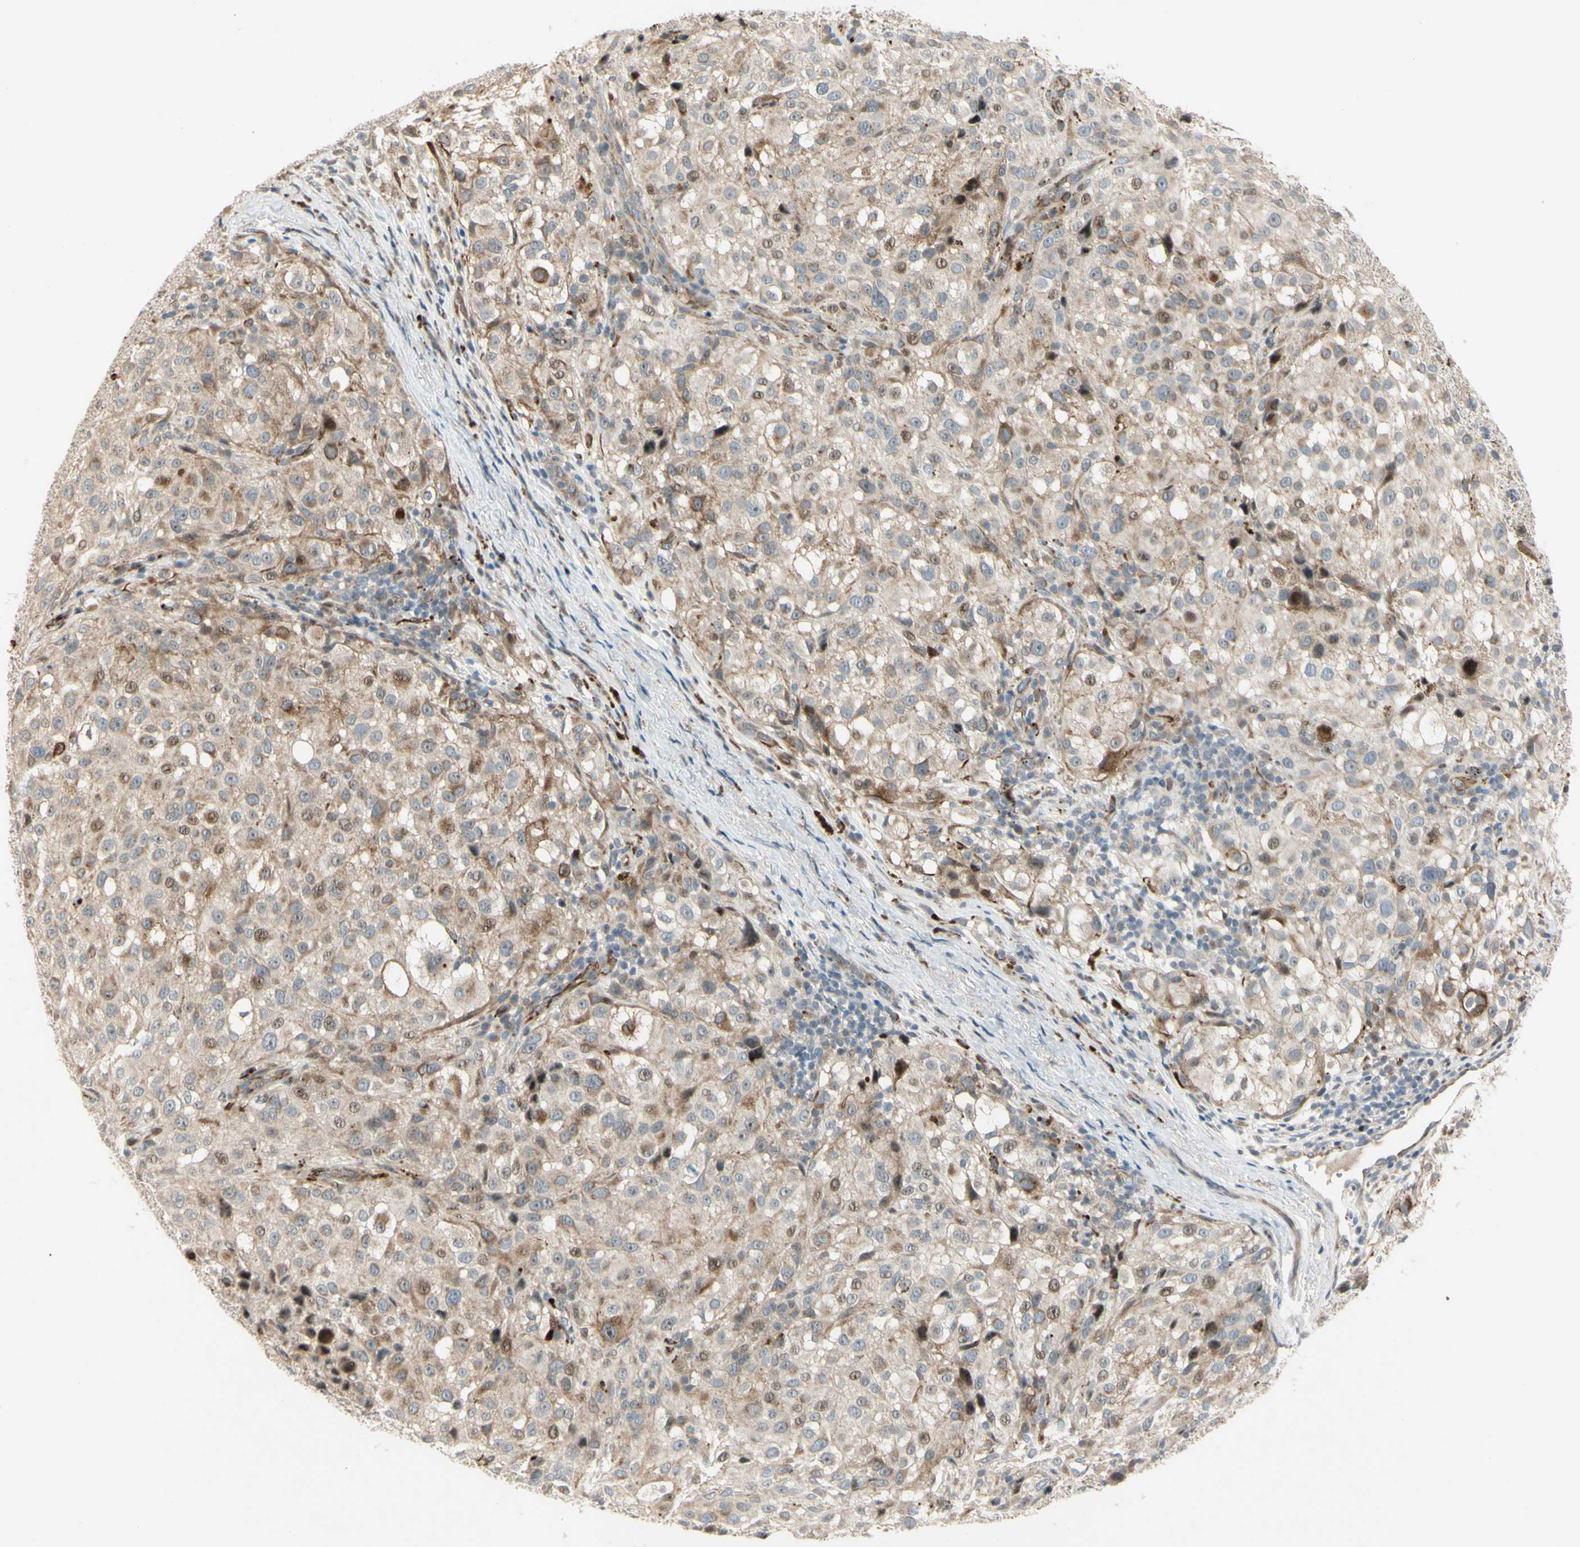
{"staining": {"intensity": "weak", "quantity": ">75%", "location": "cytoplasmic/membranous"}, "tissue": "melanoma", "cell_type": "Tumor cells", "image_type": "cancer", "snomed": [{"axis": "morphology", "description": "Necrosis, NOS"}, {"axis": "morphology", "description": "Malignant melanoma, NOS"}, {"axis": "topography", "description": "Skin"}], "caption": "An IHC image of tumor tissue is shown. Protein staining in brown highlights weak cytoplasmic/membranous positivity in melanoma within tumor cells. The staining was performed using DAB (3,3'-diaminobenzidine) to visualize the protein expression in brown, while the nuclei were stained in blue with hematoxylin (Magnification: 20x).", "gene": "NDFIP1", "patient": {"sex": "female", "age": 87}}